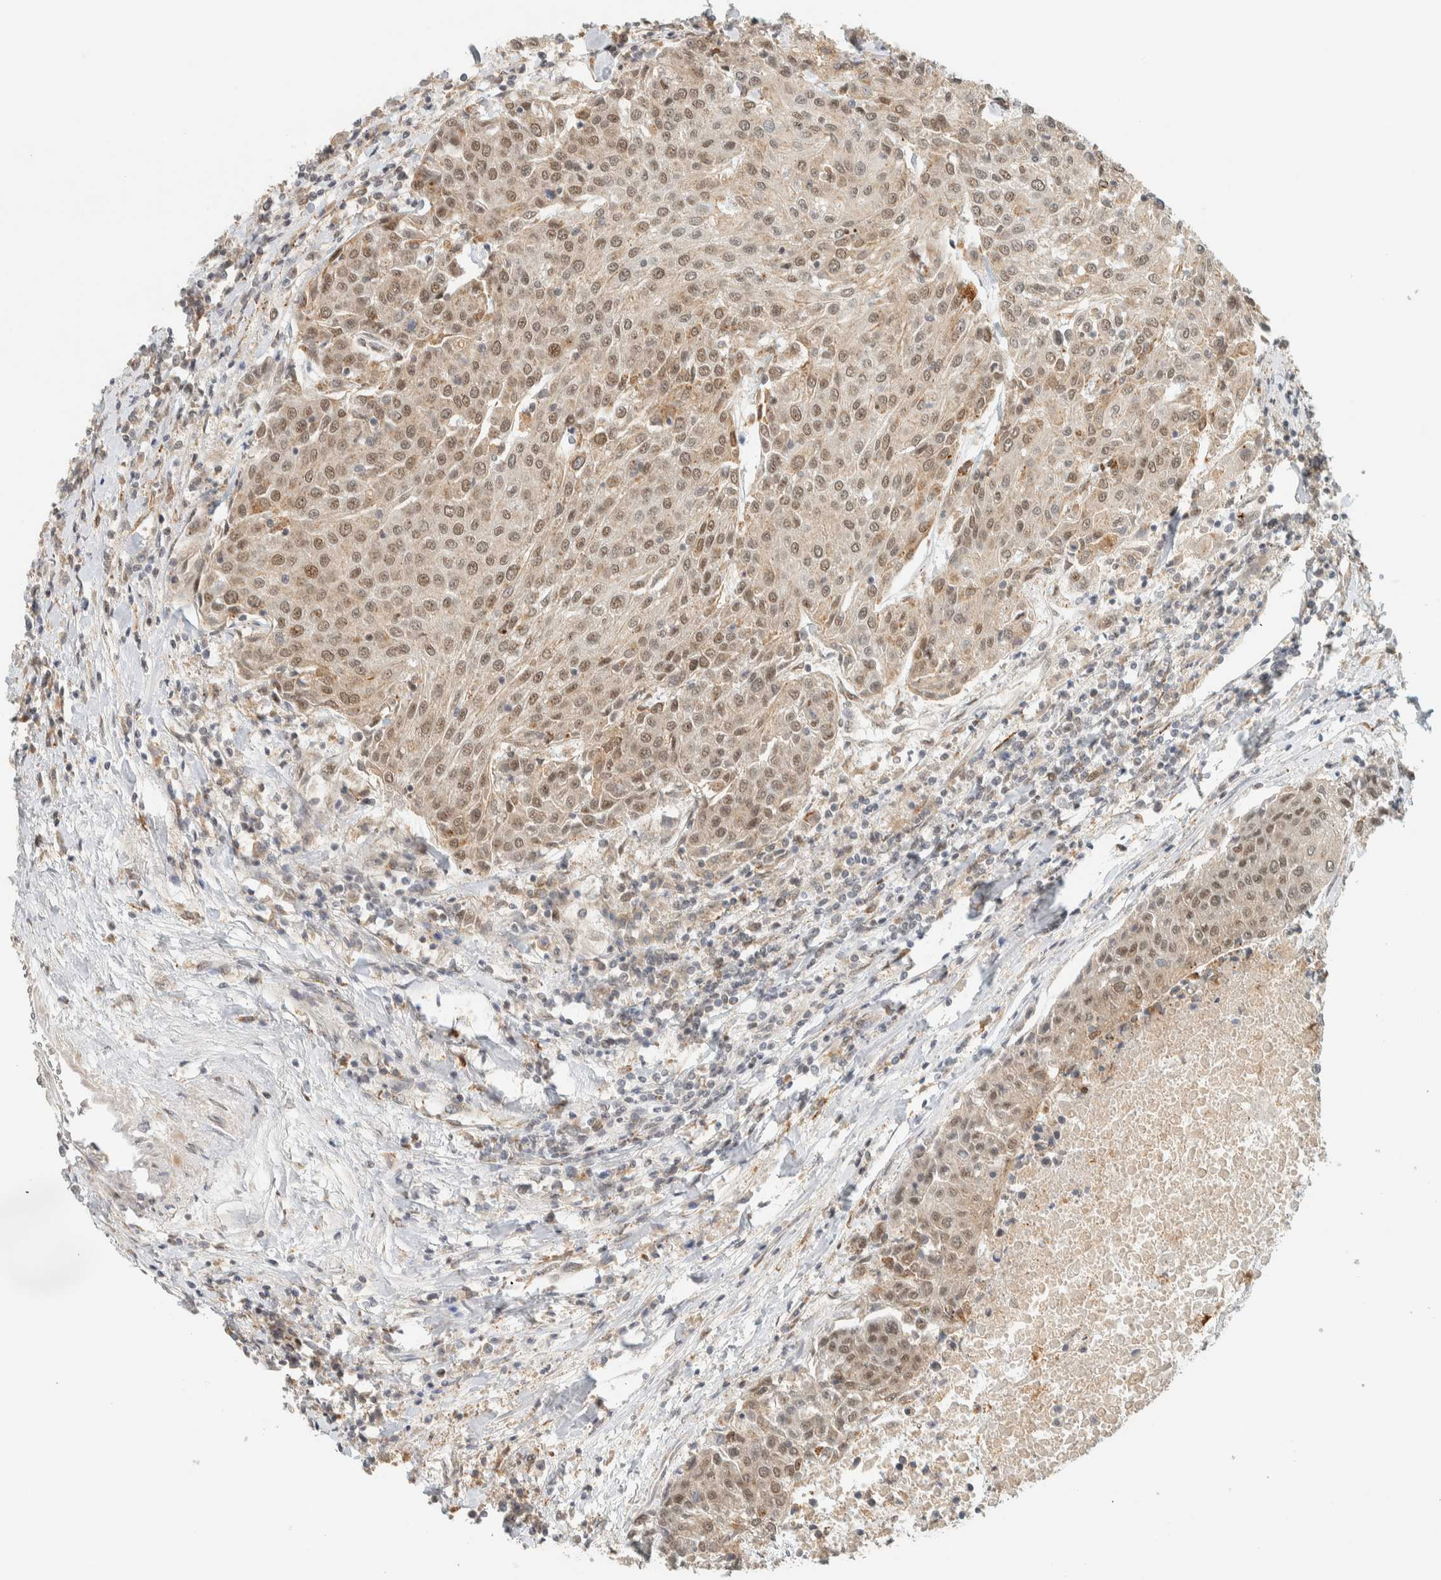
{"staining": {"intensity": "moderate", "quantity": ">75%", "location": "nuclear"}, "tissue": "urothelial cancer", "cell_type": "Tumor cells", "image_type": "cancer", "snomed": [{"axis": "morphology", "description": "Urothelial carcinoma, High grade"}, {"axis": "topography", "description": "Urinary bladder"}], "caption": "Moderate nuclear positivity is seen in approximately >75% of tumor cells in urothelial cancer.", "gene": "ITPRID1", "patient": {"sex": "female", "age": 85}}